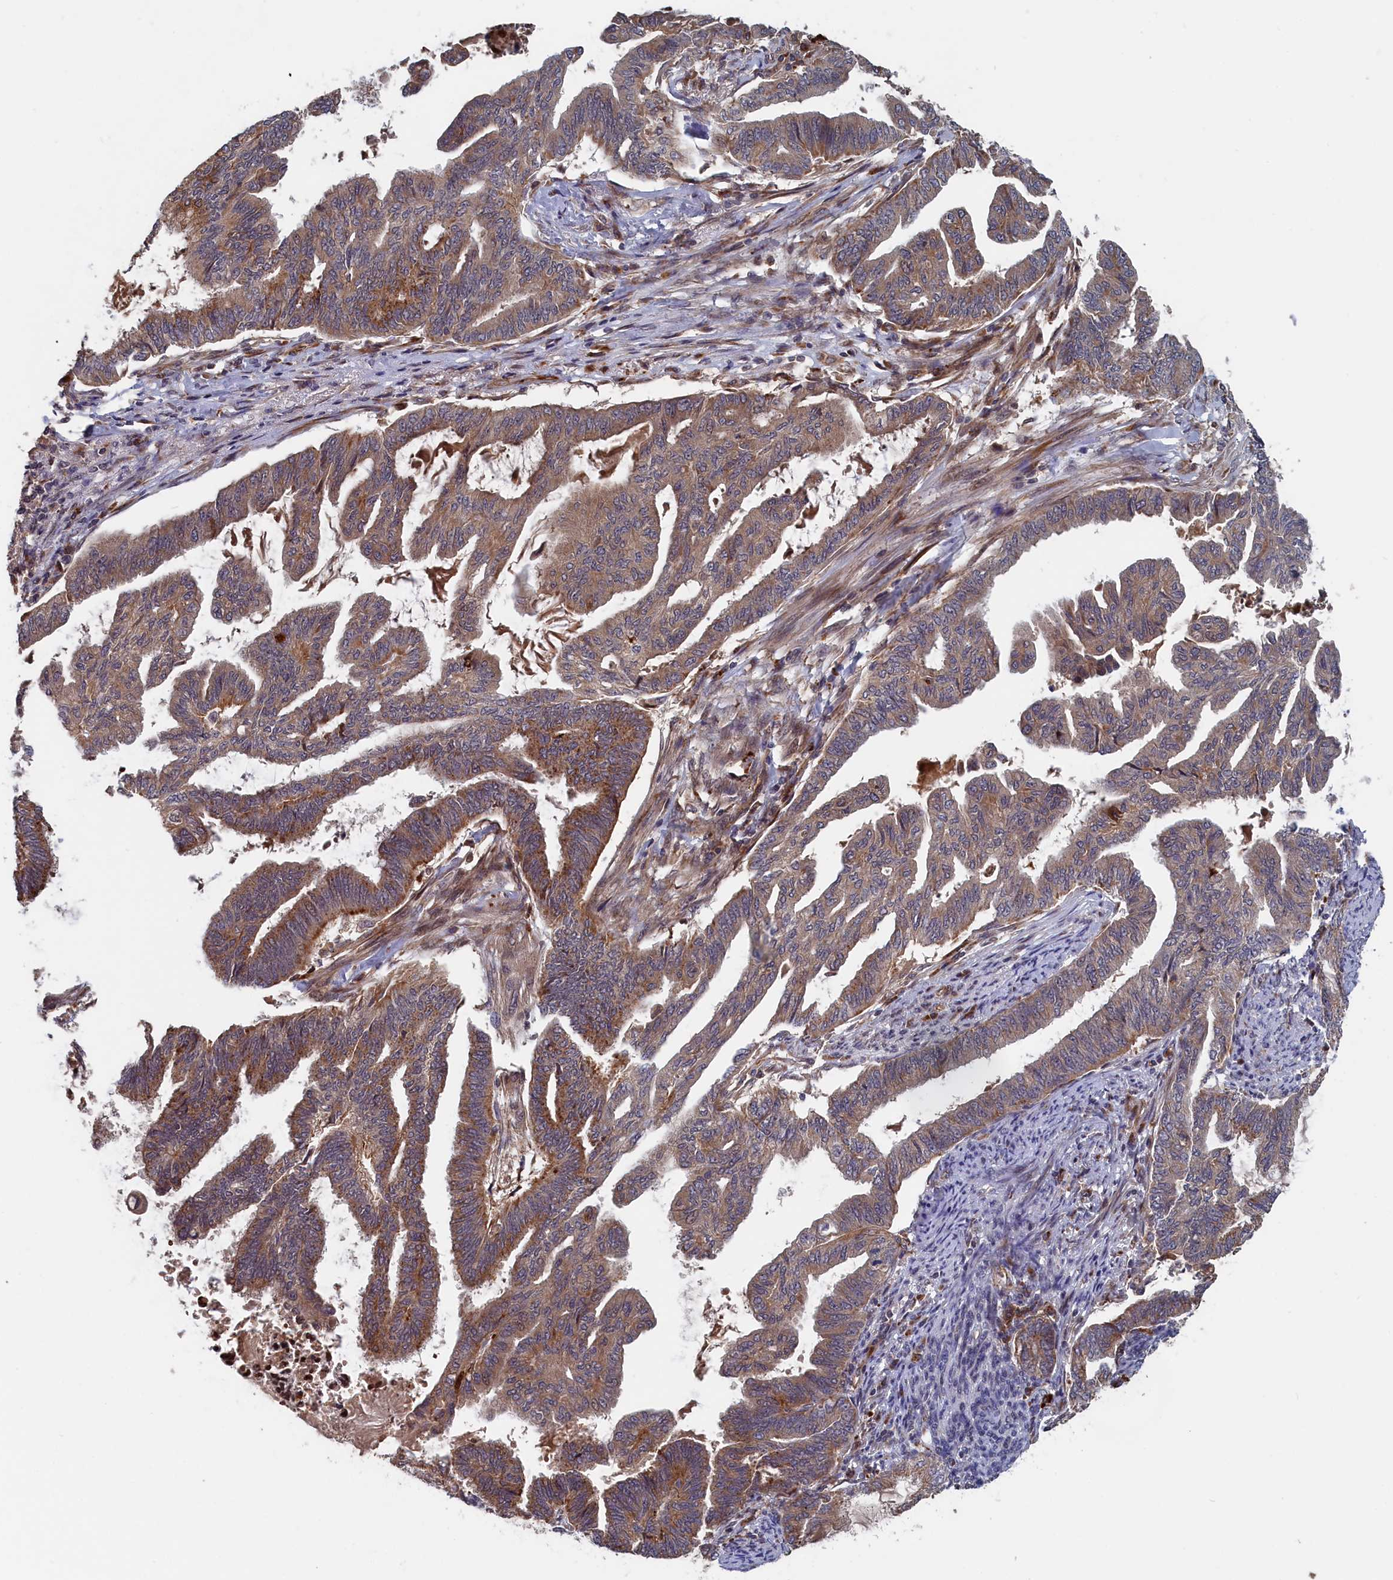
{"staining": {"intensity": "moderate", "quantity": "25%-75%", "location": "cytoplasmic/membranous"}, "tissue": "endometrial cancer", "cell_type": "Tumor cells", "image_type": "cancer", "snomed": [{"axis": "morphology", "description": "Adenocarcinoma, NOS"}, {"axis": "topography", "description": "Endometrium"}], "caption": "Endometrial cancer (adenocarcinoma) stained with a brown dye reveals moderate cytoplasmic/membranous positive staining in about 25%-75% of tumor cells.", "gene": "TRAPPC2L", "patient": {"sex": "female", "age": 86}}